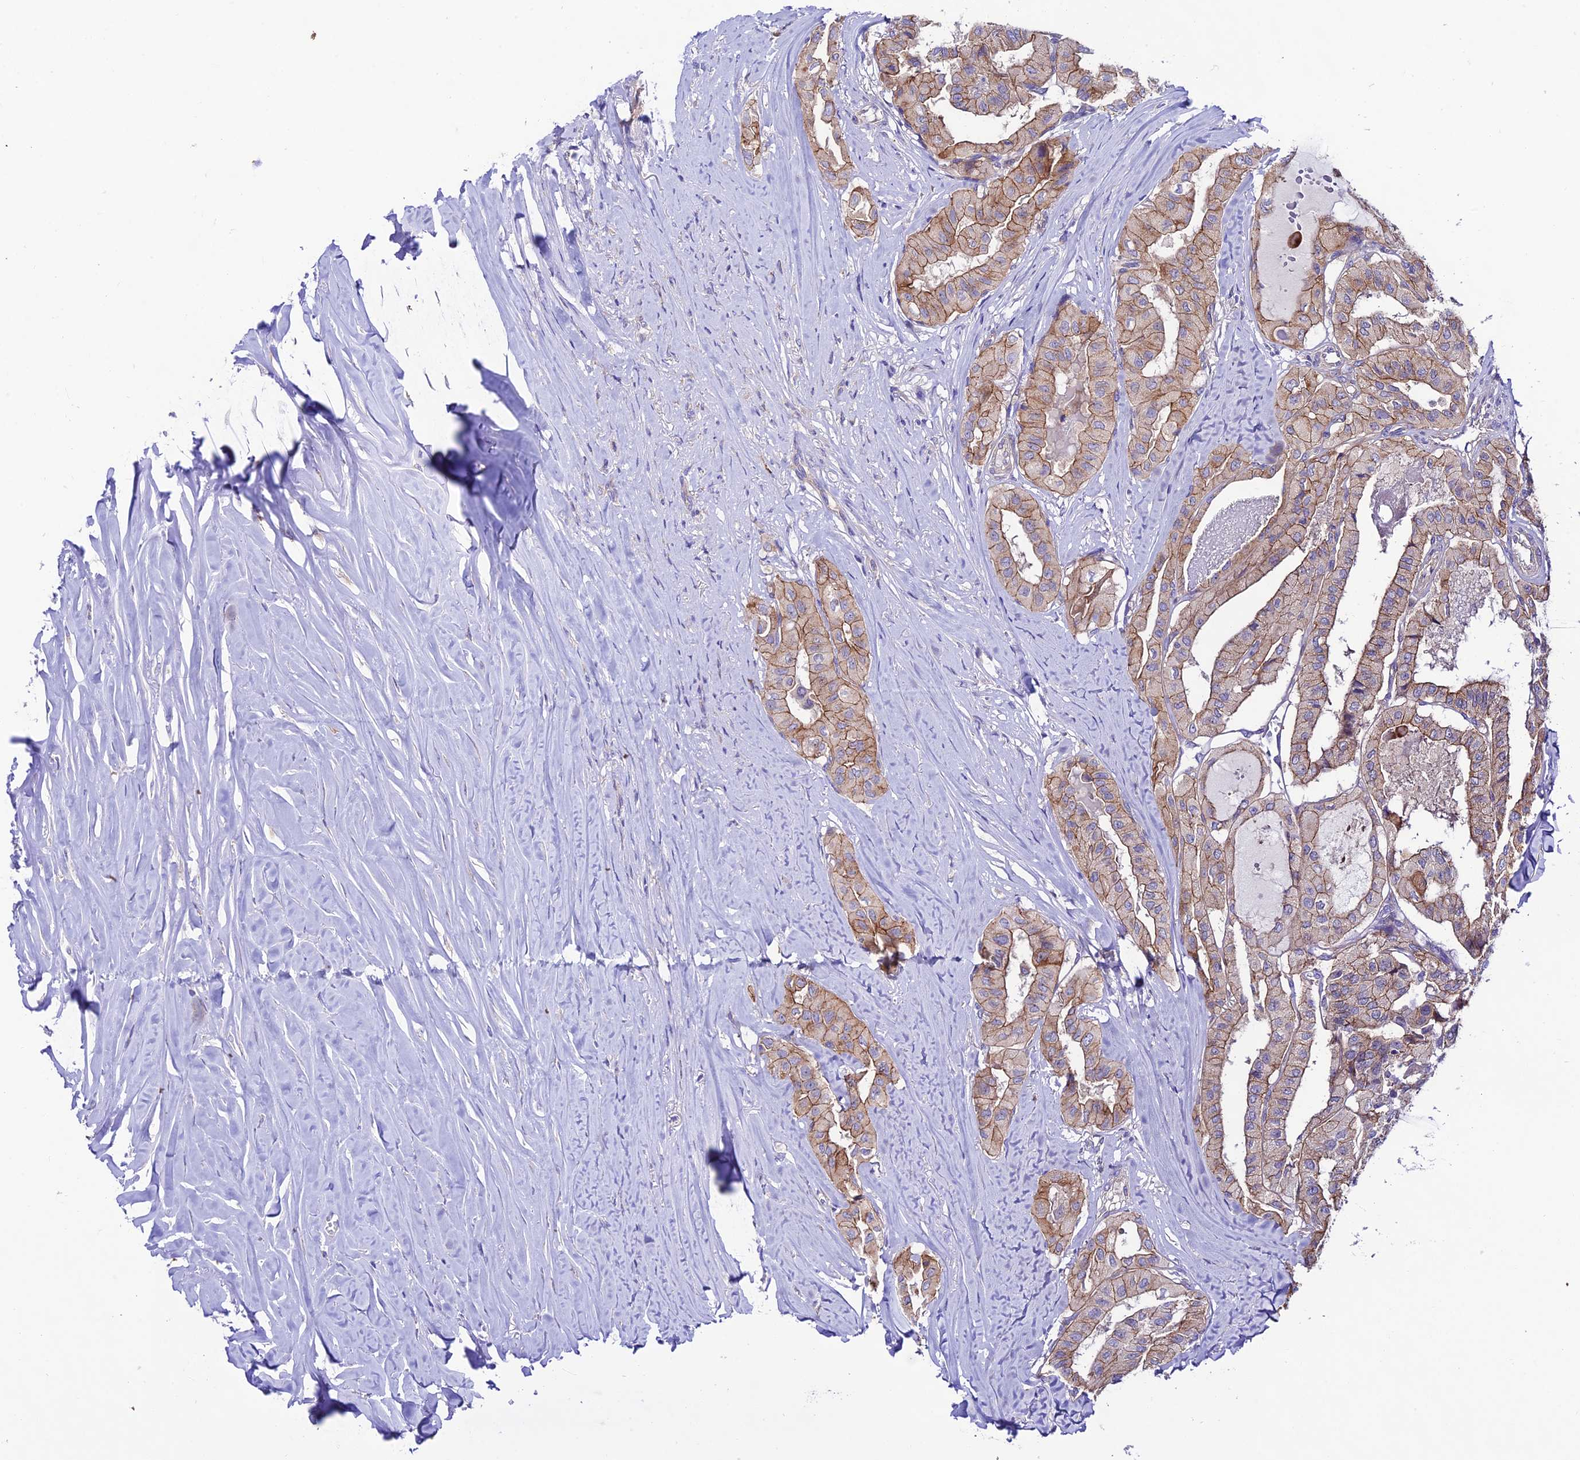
{"staining": {"intensity": "moderate", "quantity": ">75%", "location": "cytoplasmic/membranous"}, "tissue": "thyroid cancer", "cell_type": "Tumor cells", "image_type": "cancer", "snomed": [{"axis": "morphology", "description": "Papillary adenocarcinoma, NOS"}, {"axis": "topography", "description": "Thyroid gland"}], "caption": "A brown stain labels moderate cytoplasmic/membranous expression of a protein in human papillary adenocarcinoma (thyroid) tumor cells.", "gene": "LACTB2", "patient": {"sex": "female", "age": 59}}